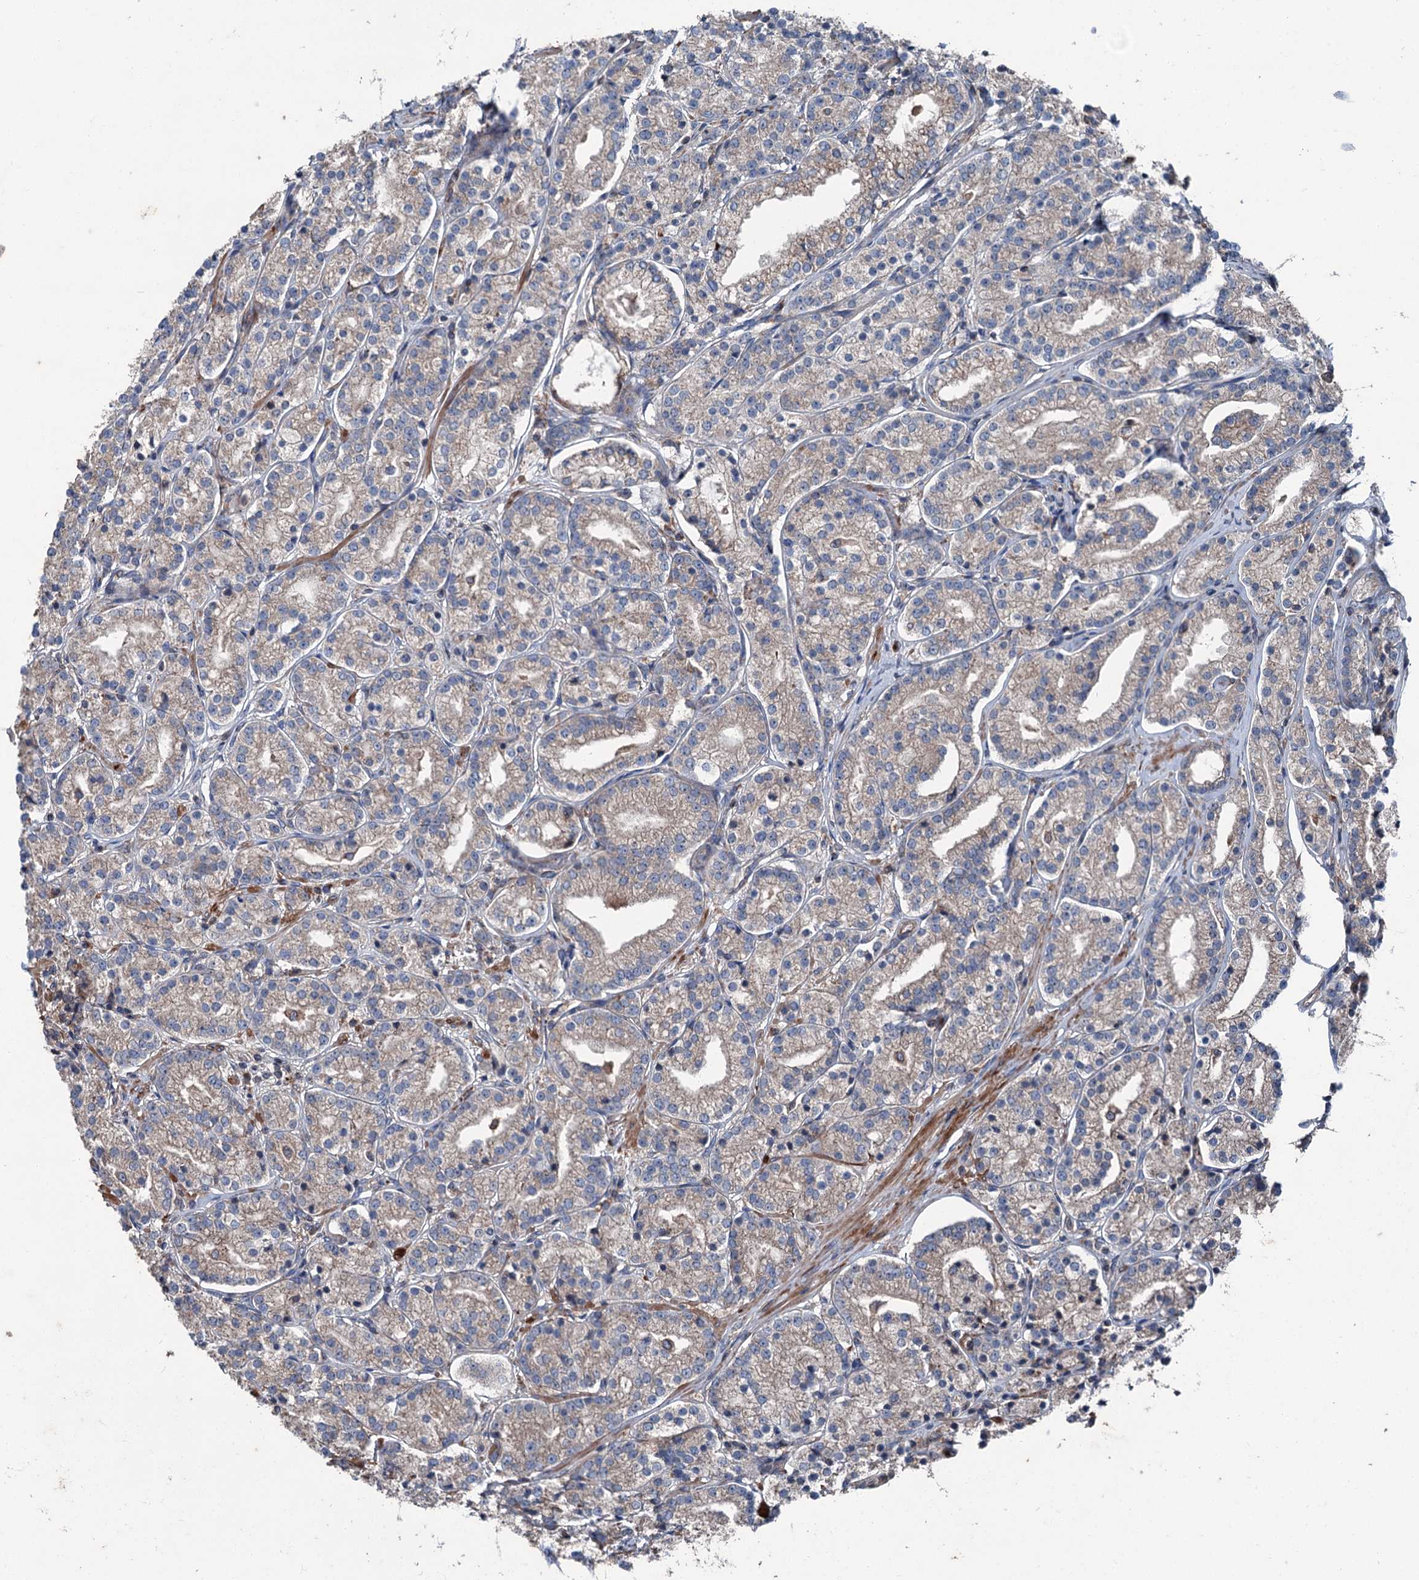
{"staining": {"intensity": "weak", "quantity": "<25%", "location": "cytoplasmic/membranous"}, "tissue": "prostate cancer", "cell_type": "Tumor cells", "image_type": "cancer", "snomed": [{"axis": "morphology", "description": "Adenocarcinoma, High grade"}, {"axis": "topography", "description": "Prostate"}], "caption": "There is no significant expression in tumor cells of high-grade adenocarcinoma (prostate). The staining was performed using DAB to visualize the protein expression in brown, while the nuclei were stained in blue with hematoxylin (Magnification: 20x).", "gene": "RUFY1", "patient": {"sex": "male", "age": 69}}